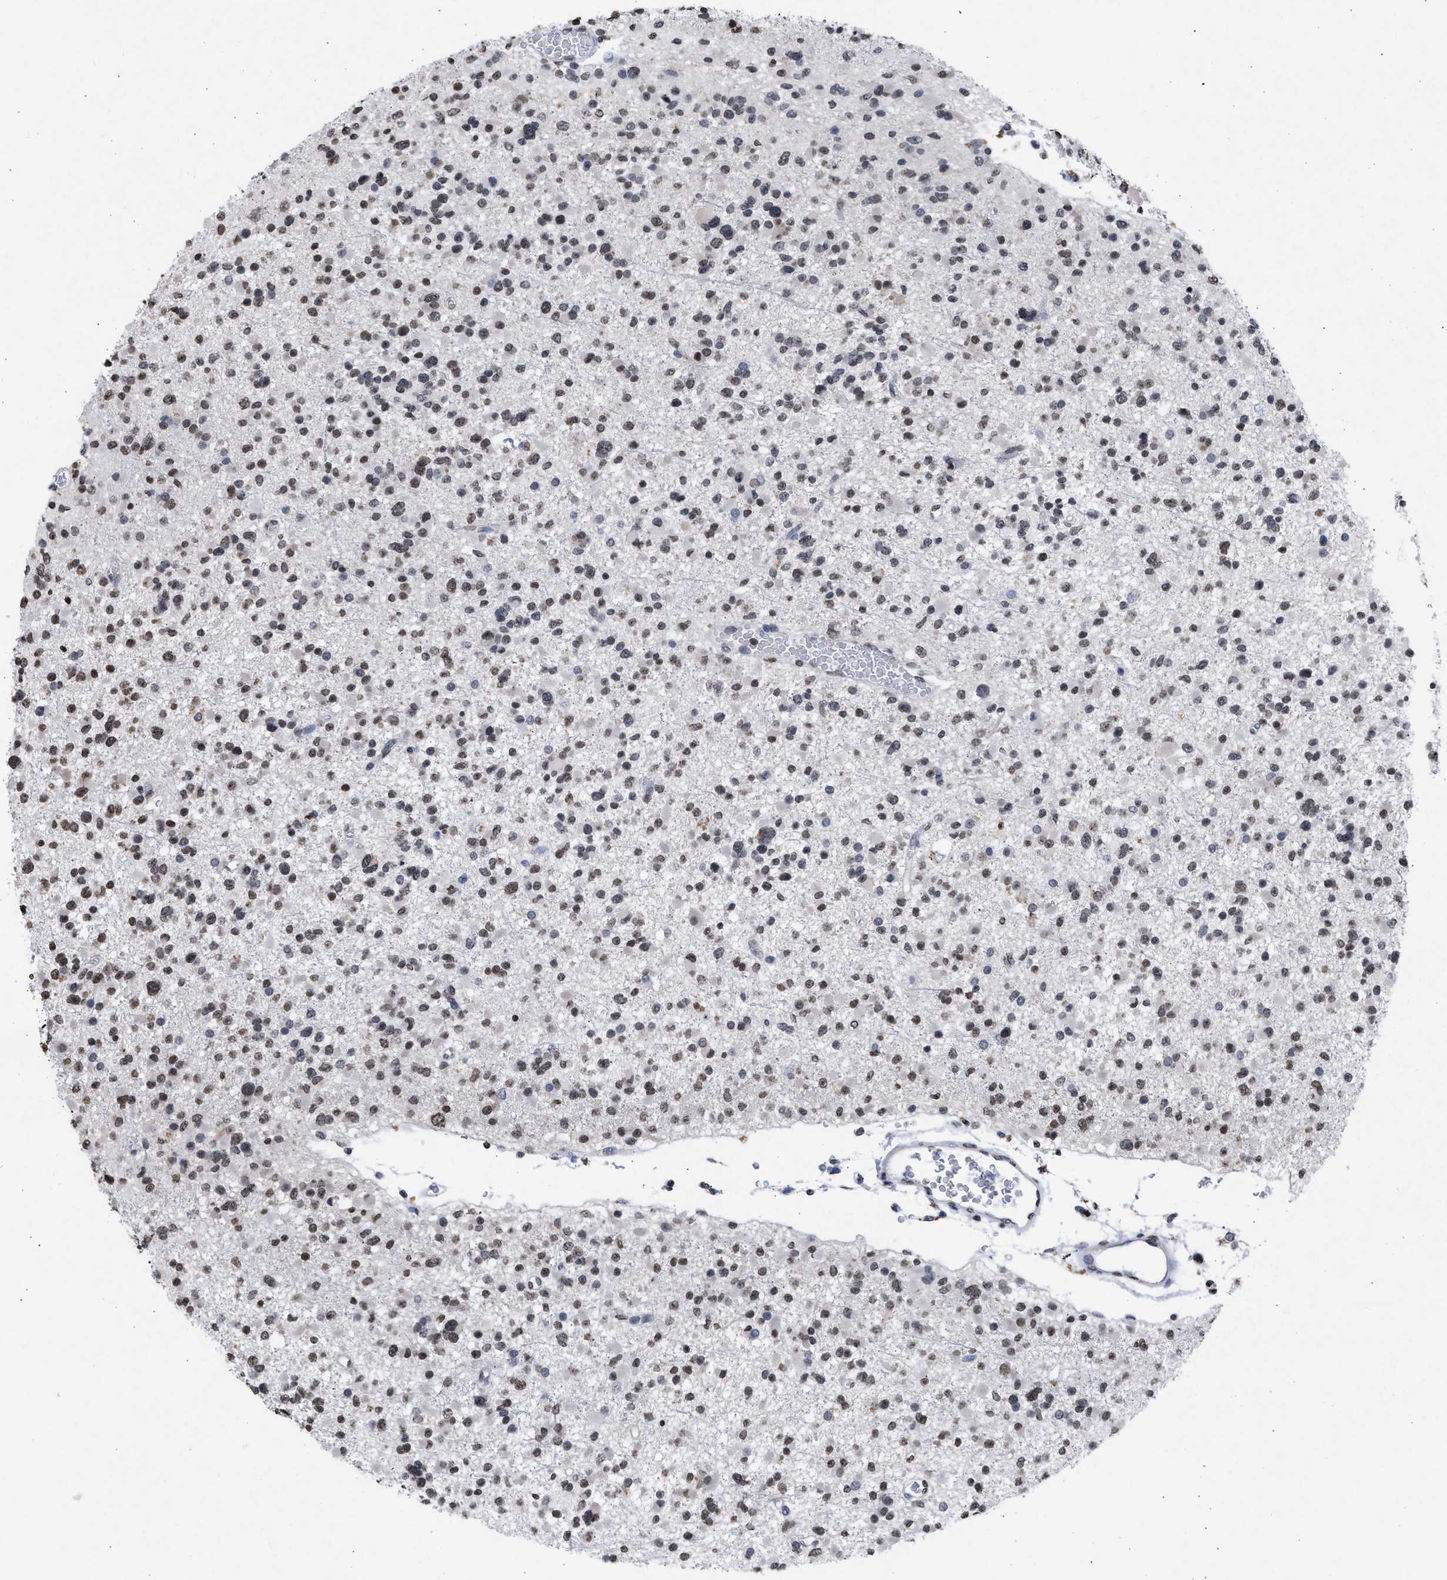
{"staining": {"intensity": "moderate", "quantity": "25%-75%", "location": "nuclear"}, "tissue": "glioma", "cell_type": "Tumor cells", "image_type": "cancer", "snomed": [{"axis": "morphology", "description": "Glioma, malignant, Low grade"}, {"axis": "topography", "description": "Brain"}], "caption": "This is an image of immunohistochemistry (IHC) staining of low-grade glioma (malignant), which shows moderate staining in the nuclear of tumor cells.", "gene": "NUP35", "patient": {"sex": "female", "age": 22}}